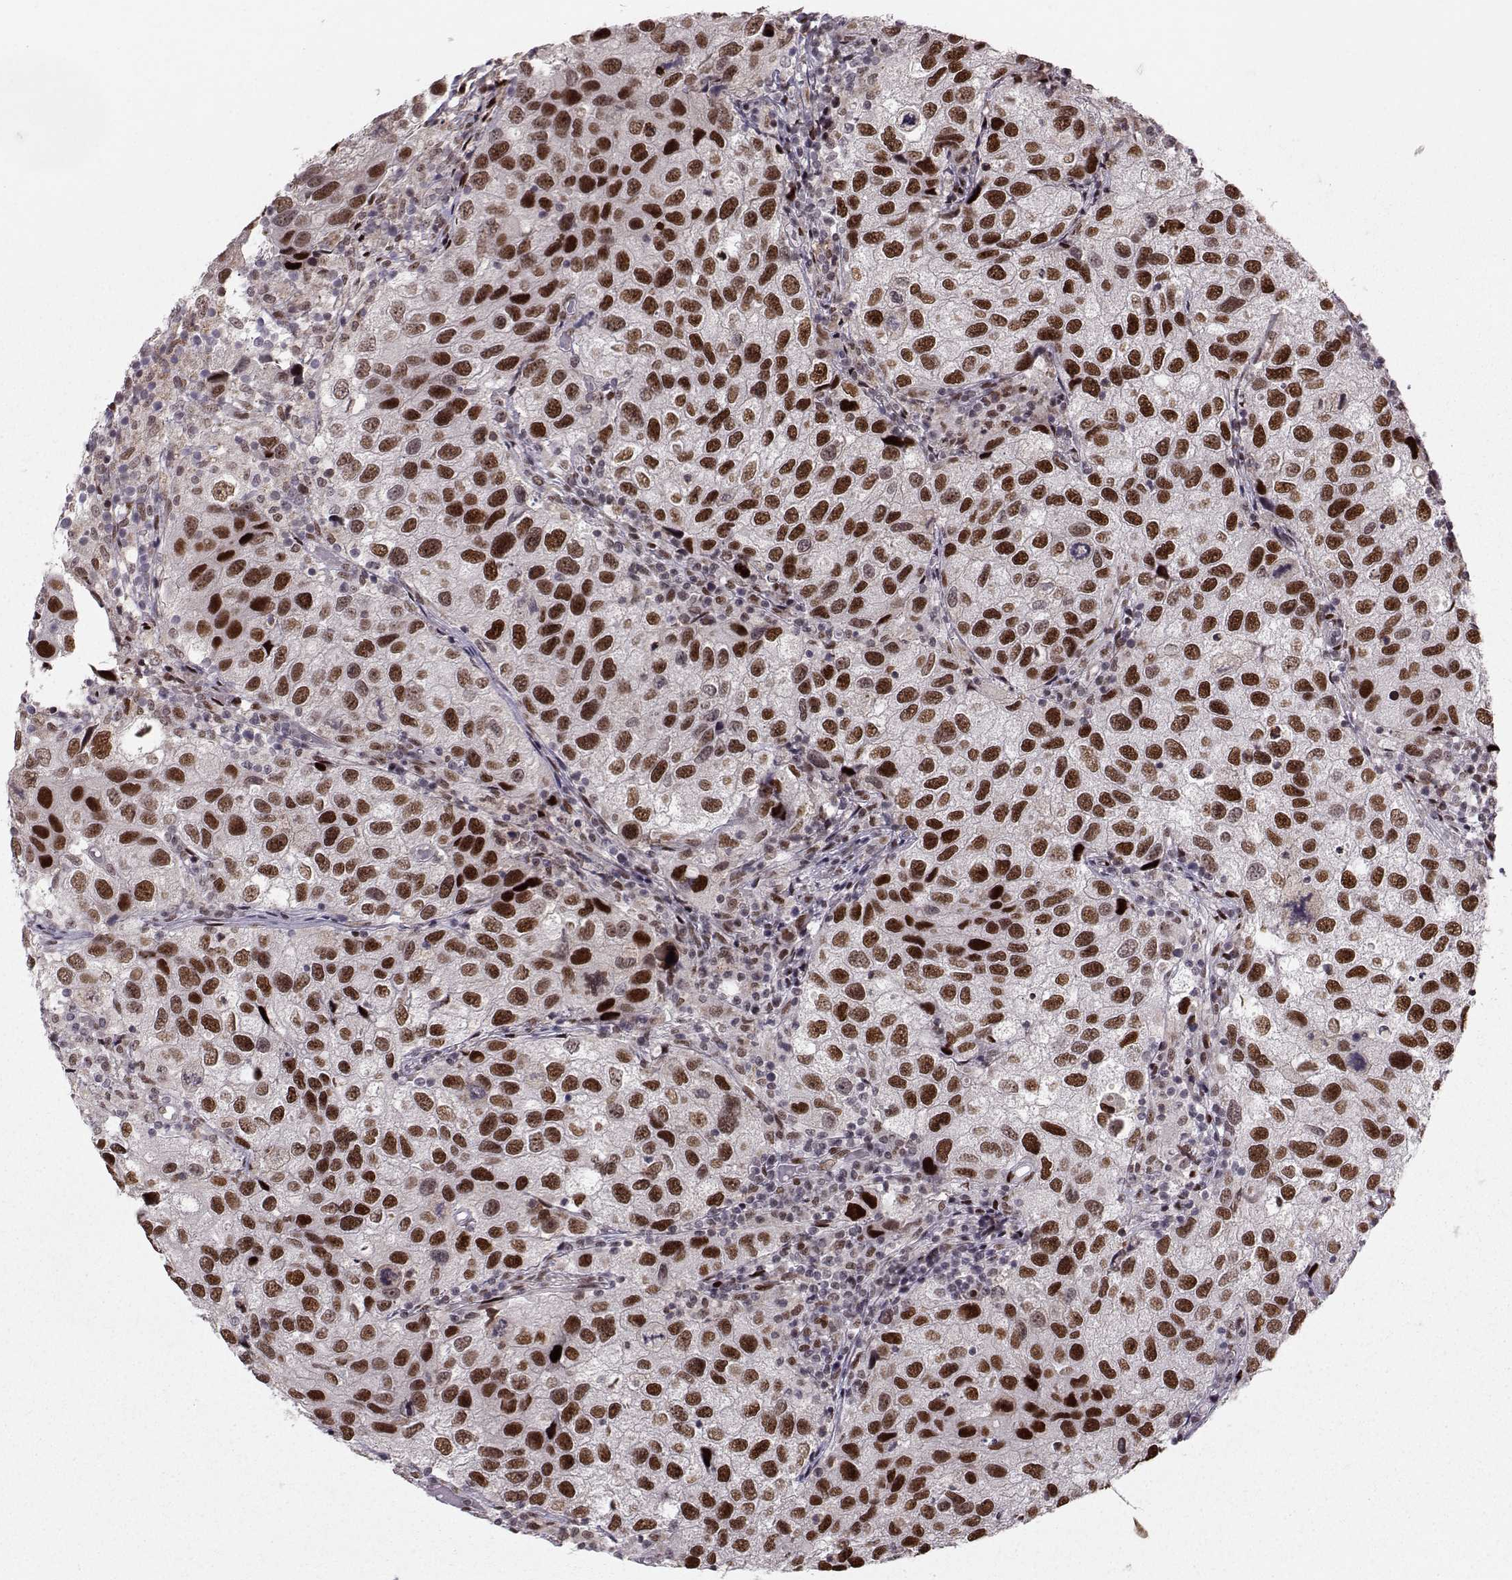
{"staining": {"intensity": "strong", "quantity": ">75%", "location": "nuclear"}, "tissue": "urothelial cancer", "cell_type": "Tumor cells", "image_type": "cancer", "snomed": [{"axis": "morphology", "description": "Urothelial carcinoma, High grade"}, {"axis": "topography", "description": "Urinary bladder"}], "caption": "About >75% of tumor cells in human urothelial cancer exhibit strong nuclear protein positivity as visualized by brown immunohistochemical staining.", "gene": "SNAPC2", "patient": {"sex": "male", "age": 79}}